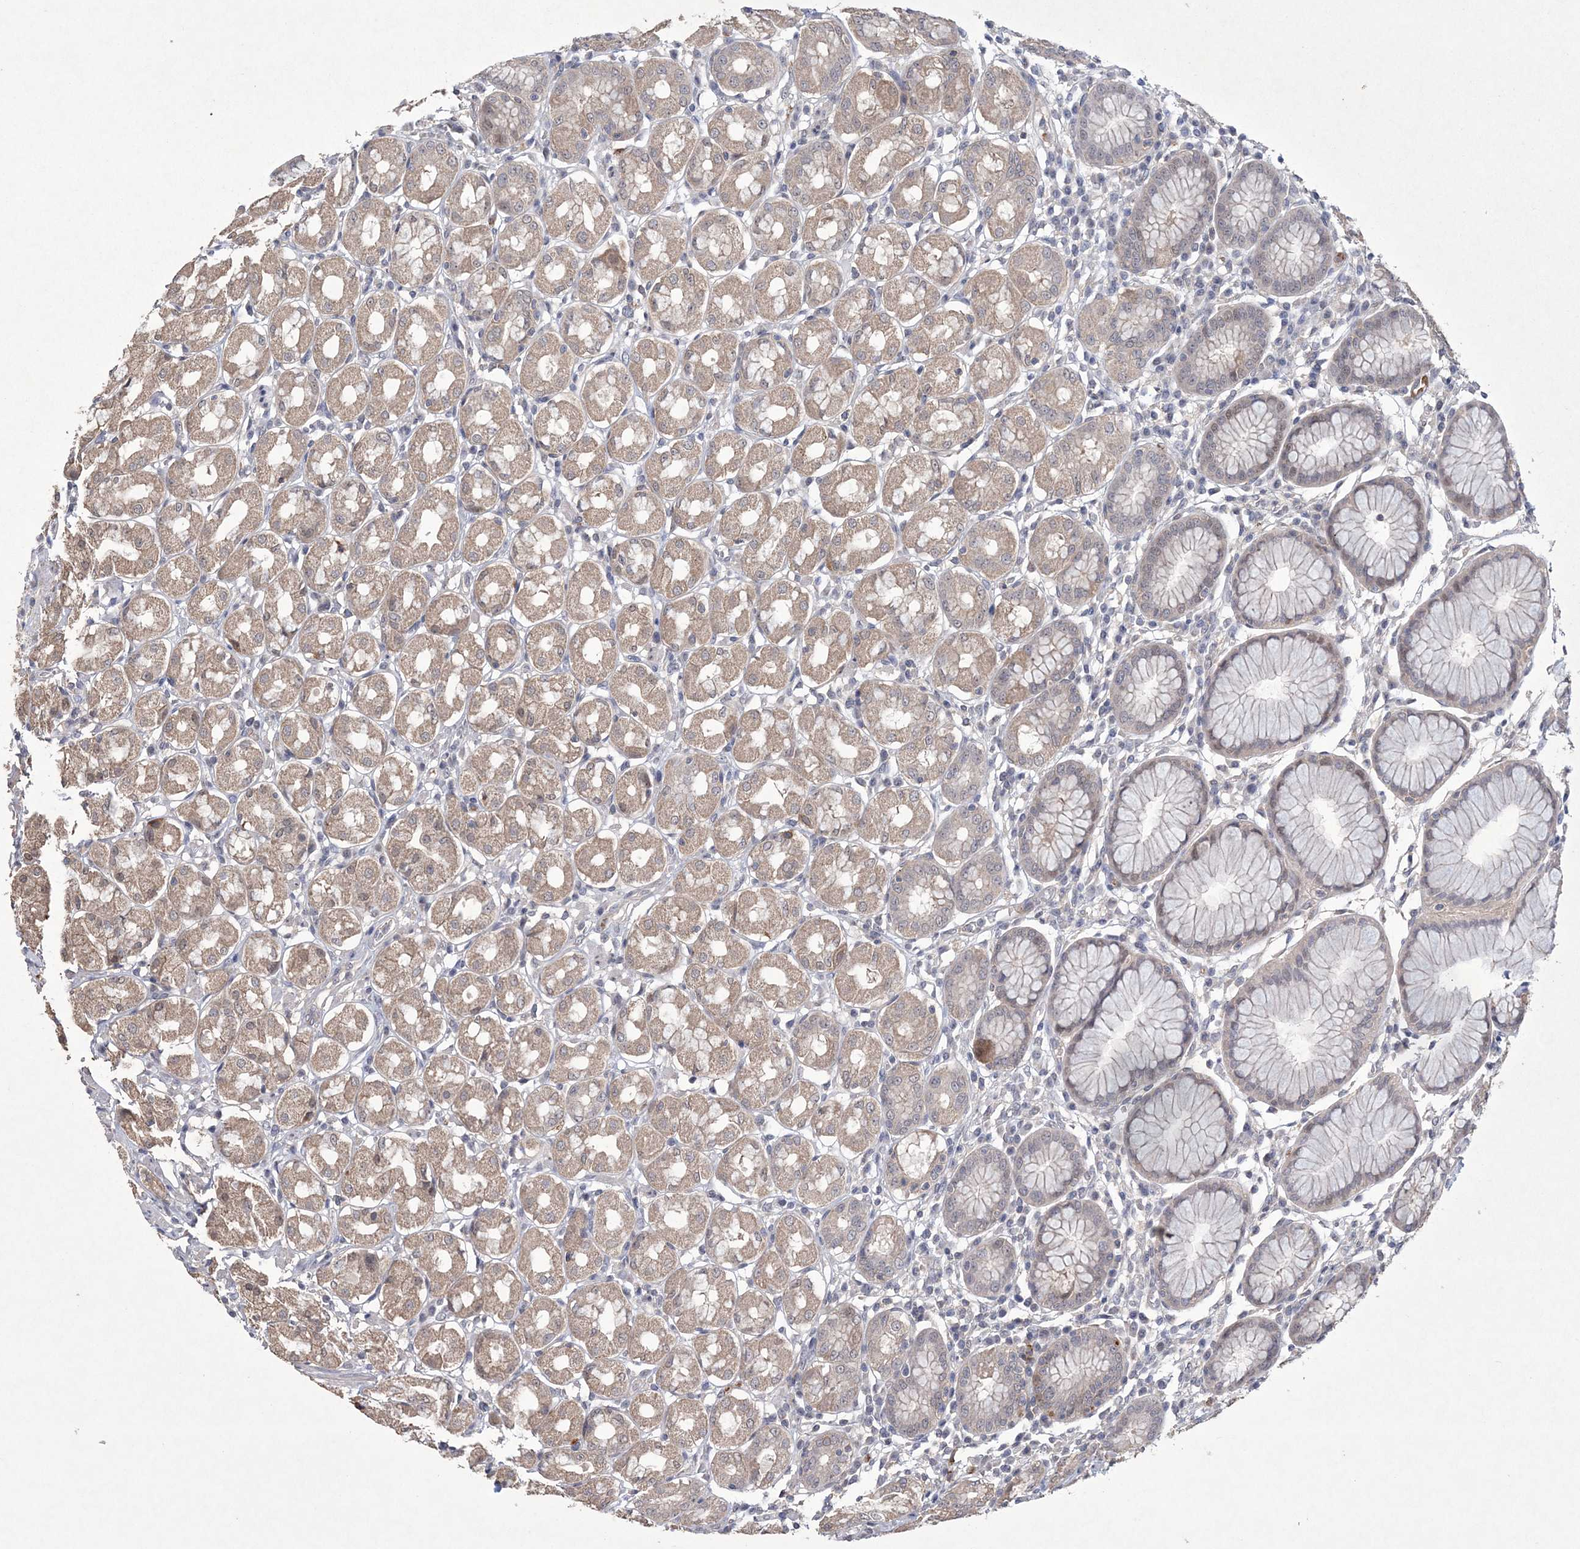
{"staining": {"intensity": "weak", "quantity": "25%-75%", "location": "cytoplasmic/membranous"}, "tissue": "stomach", "cell_type": "Glandular cells", "image_type": "normal", "snomed": [{"axis": "morphology", "description": "Normal tissue, NOS"}, {"axis": "topography", "description": "Stomach"}, {"axis": "topography", "description": "Stomach, lower"}], "caption": "Benign stomach demonstrates weak cytoplasmic/membranous expression in approximately 25%-75% of glandular cells, visualized by immunohistochemistry. (brown staining indicates protein expression, while blue staining denotes nuclei).", "gene": "DPCD", "patient": {"sex": "female", "age": 56}}